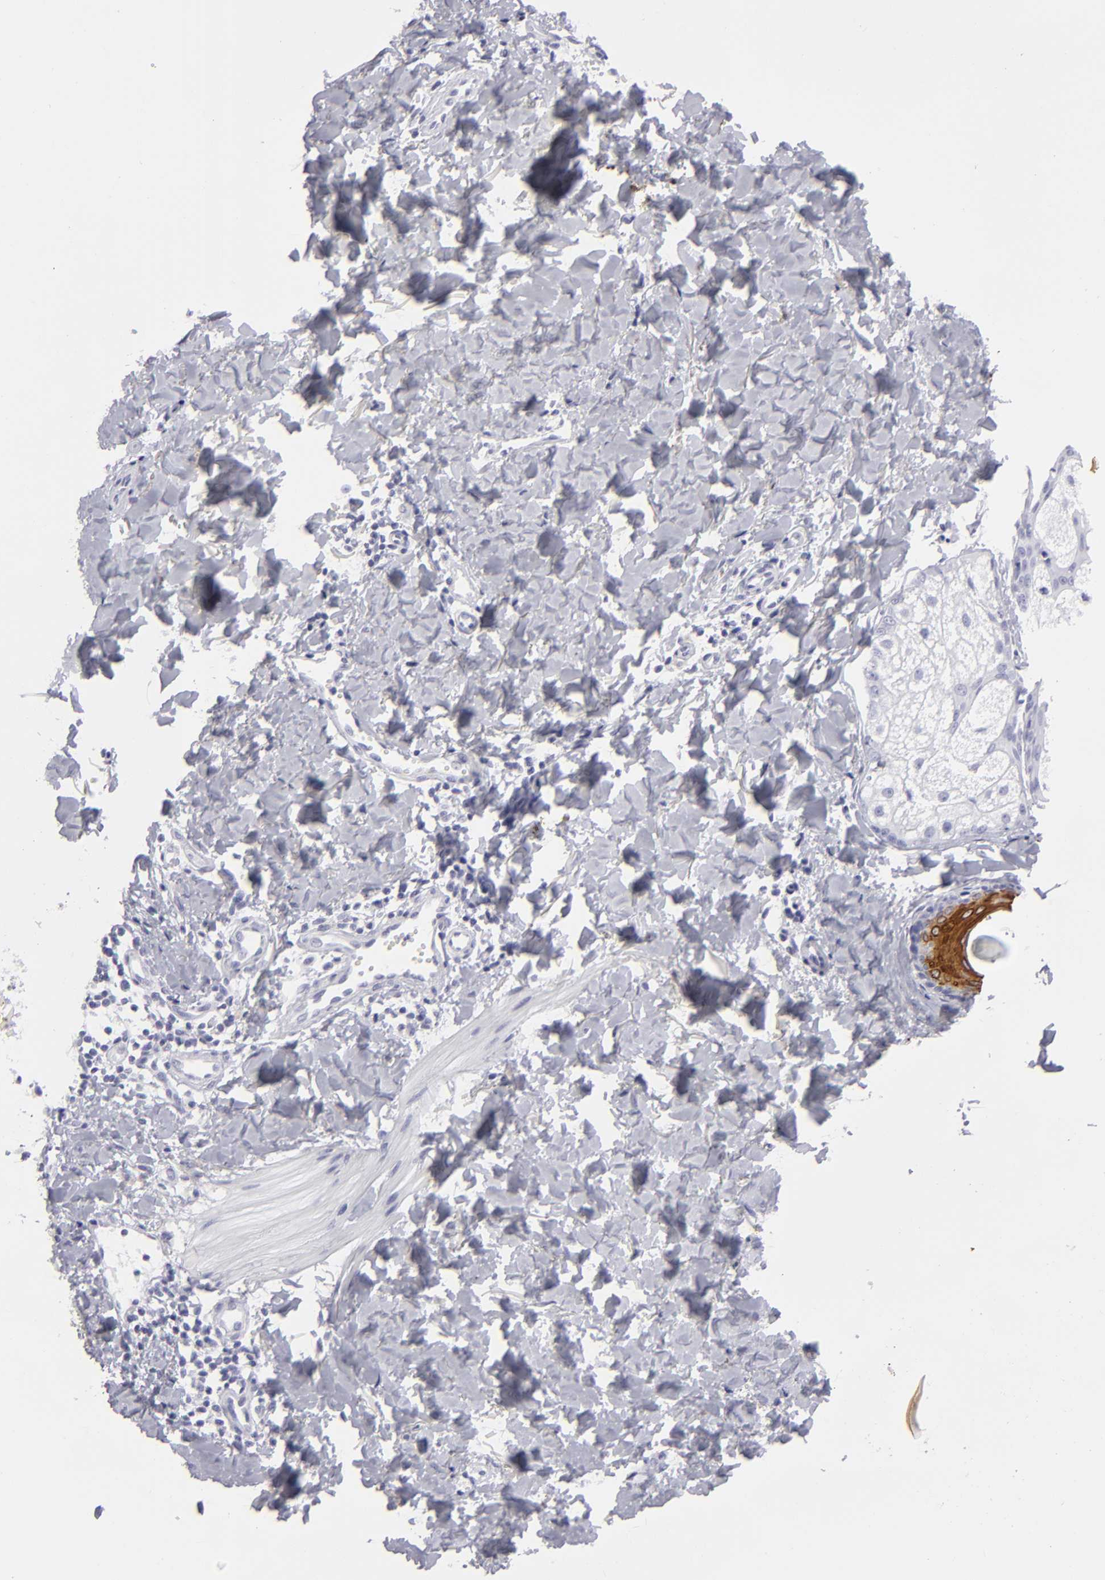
{"staining": {"intensity": "negative", "quantity": "none", "location": "none"}, "tissue": "melanoma", "cell_type": "Tumor cells", "image_type": "cancer", "snomed": [{"axis": "morphology", "description": "Malignant melanoma, NOS"}, {"axis": "topography", "description": "Skin"}], "caption": "IHC histopathology image of melanoma stained for a protein (brown), which displays no expression in tumor cells.", "gene": "KRT1", "patient": {"sex": "male", "age": 23}}